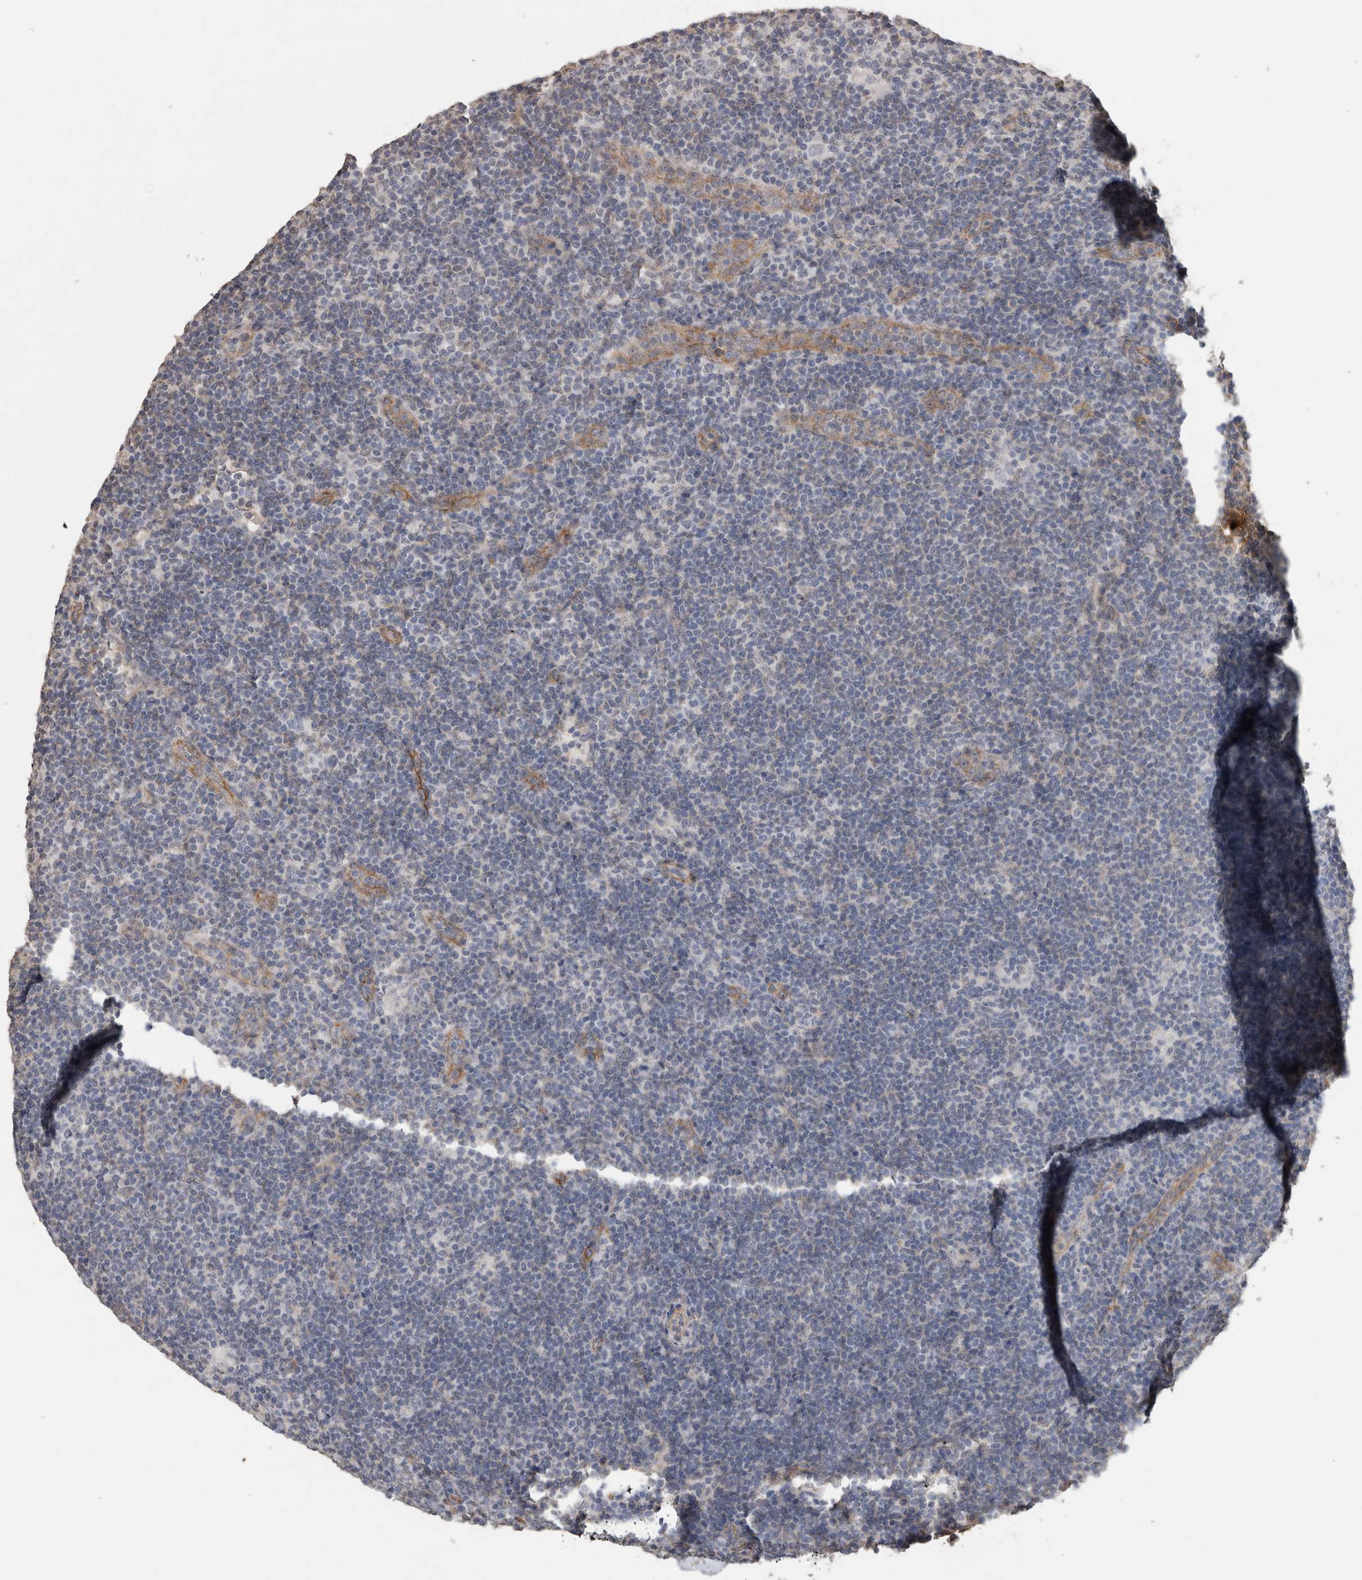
{"staining": {"intensity": "negative", "quantity": "none", "location": "none"}, "tissue": "lymphoma", "cell_type": "Tumor cells", "image_type": "cancer", "snomed": [{"axis": "morphology", "description": "Hodgkin's disease, NOS"}, {"axis": "topography", "description": "Lymph node"}], "caption": "The image shows no significant expression in tumor cells of Hodgkin's disease.", "gene": "RECK", "patient": {"sex": "female", "age": 57}}